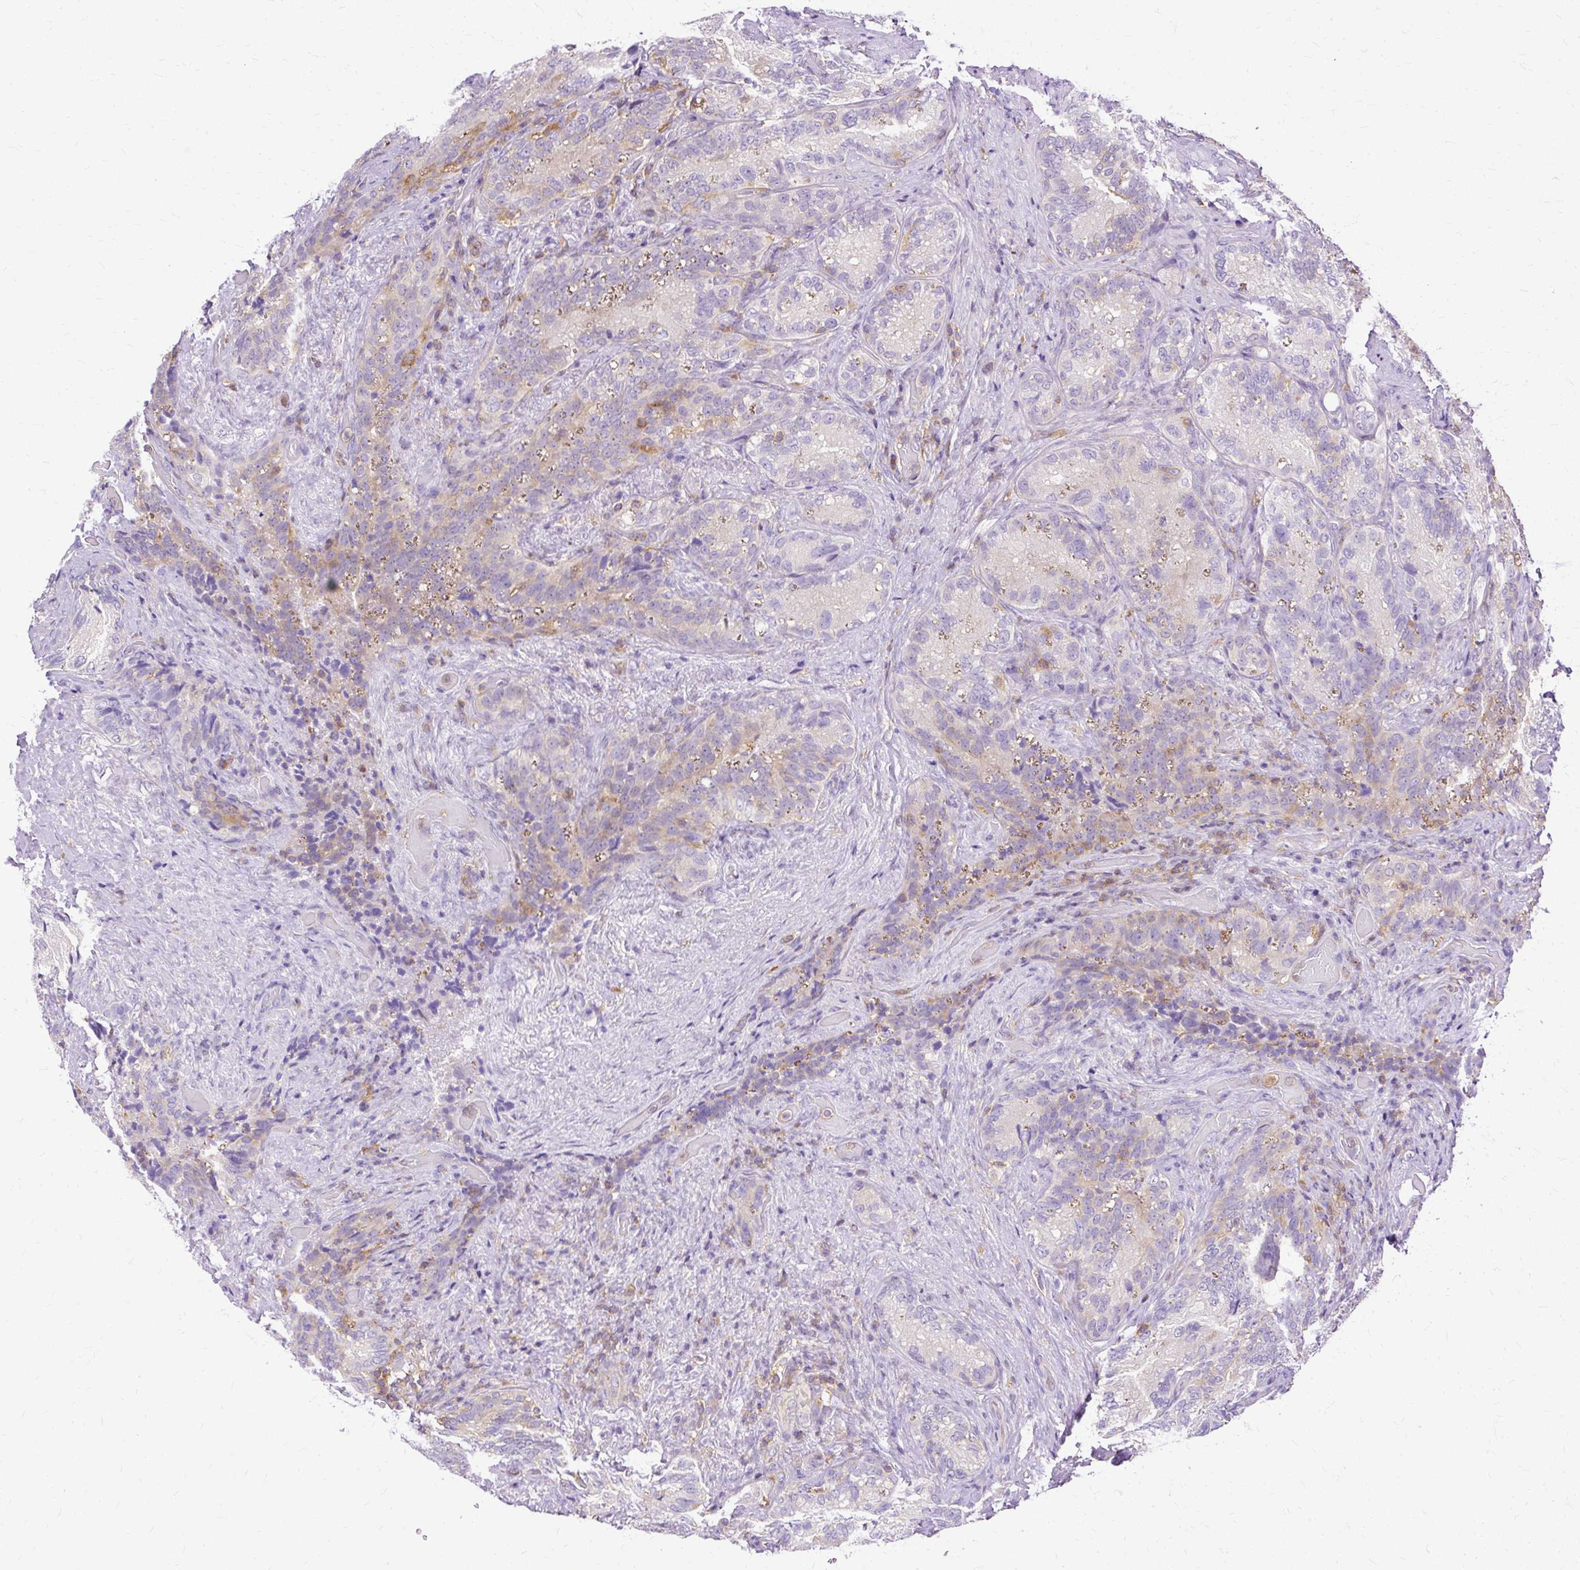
{"staining": {"intensity": "weak", "quantity": "<25%", "location": "cytoplasmic/membranous"}, "tissue": "seminal vesicle", "cell_type": "Glandular cells", "image_type": "normal", "snomed": [{"axis": "morphology", "description": "Normal tissue, NOS"}, {"axis": "topography", "description": "Seminal veicle"}], "caption": "Human seminal vesicle stained for a protein using immunohistochemistry (IHC) shows no expression in glandular cells.", "gene": "TWF2", "patient": {"sex": "male", "age": 68}}